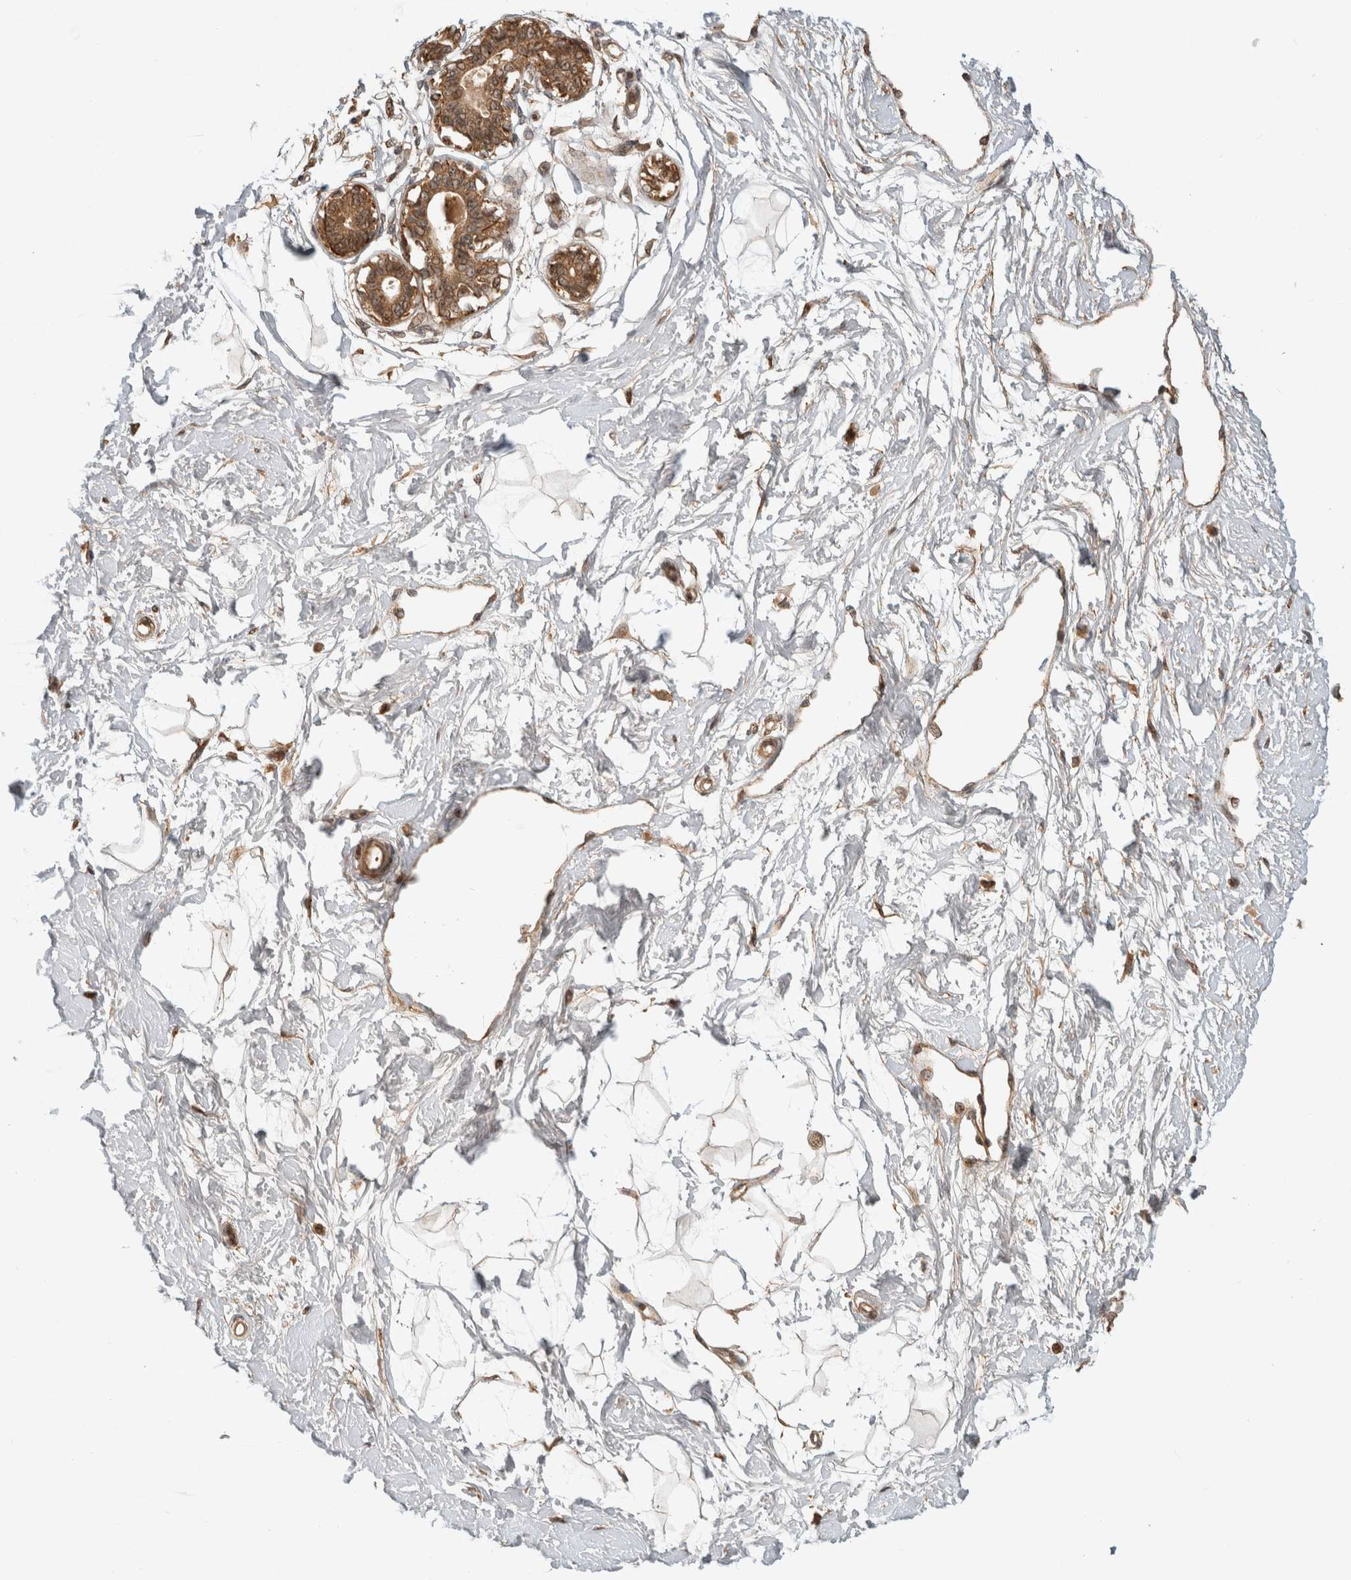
{"staining": {"intensity": "negative", "quantity": "none", "location": "none"}, "tissue": "breast", "cell_type": "Adipocytes", "image_type": "normal", "snomed": [{"axis": "morphology", "description": "Normal tissue, NOS"}, {"axis": "topography", "description": "Breast"}], "caption": "High power microscopy image of an immunohistochemistry (IHC) image of unremarkable breast, revealing no significant staining in adipocytes. The staining was performed using DAB to visualize the protein expression in brown, while the nuclei were stained in blue with hematoxylin (Magnification: 20x).", "gene": "PITPNC1", "patient": {"sex": "female", "age": 45}}